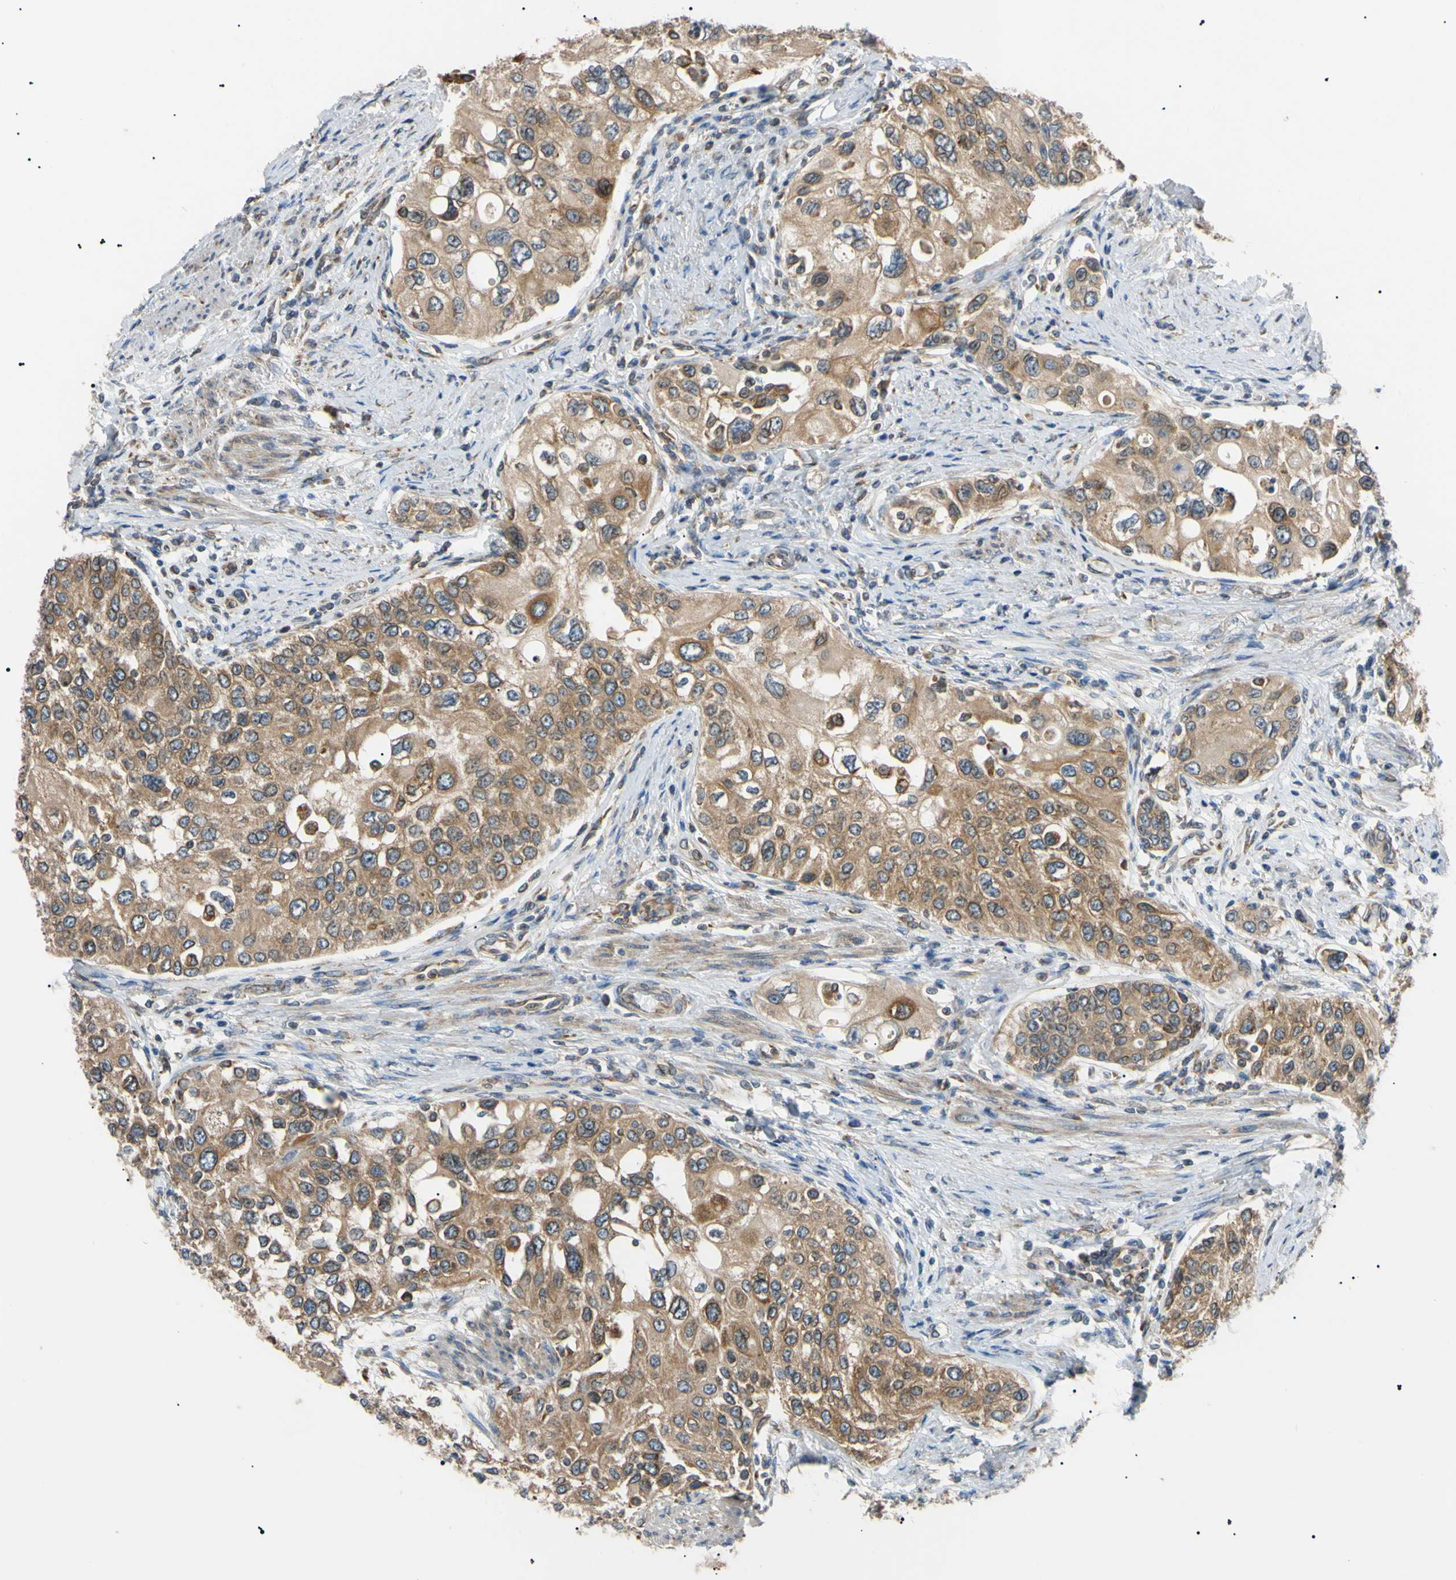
{"staining": {"intensity": "moderate", "quantity": ">75%", "location": "cytoplasmic/membranous"}, "tissue": "urothelial cancer", "cell_type": "Tumor cells", "image_type": "cancer", "snomed": [{"axis": "morphology", "description": "Urothelial carcinoma, High grade"}, {"axis": "topography", "description": "Urinary bladder"}], "caption": "A photomicrograph showing moderate cytoplasmic/membranous positivity in about >75% of tumor cells in urothelial cancer, as visualized by brown immunohistochemical staining.", "gene": "VAPA", "patient": {"sex": "female", "age": 56}}